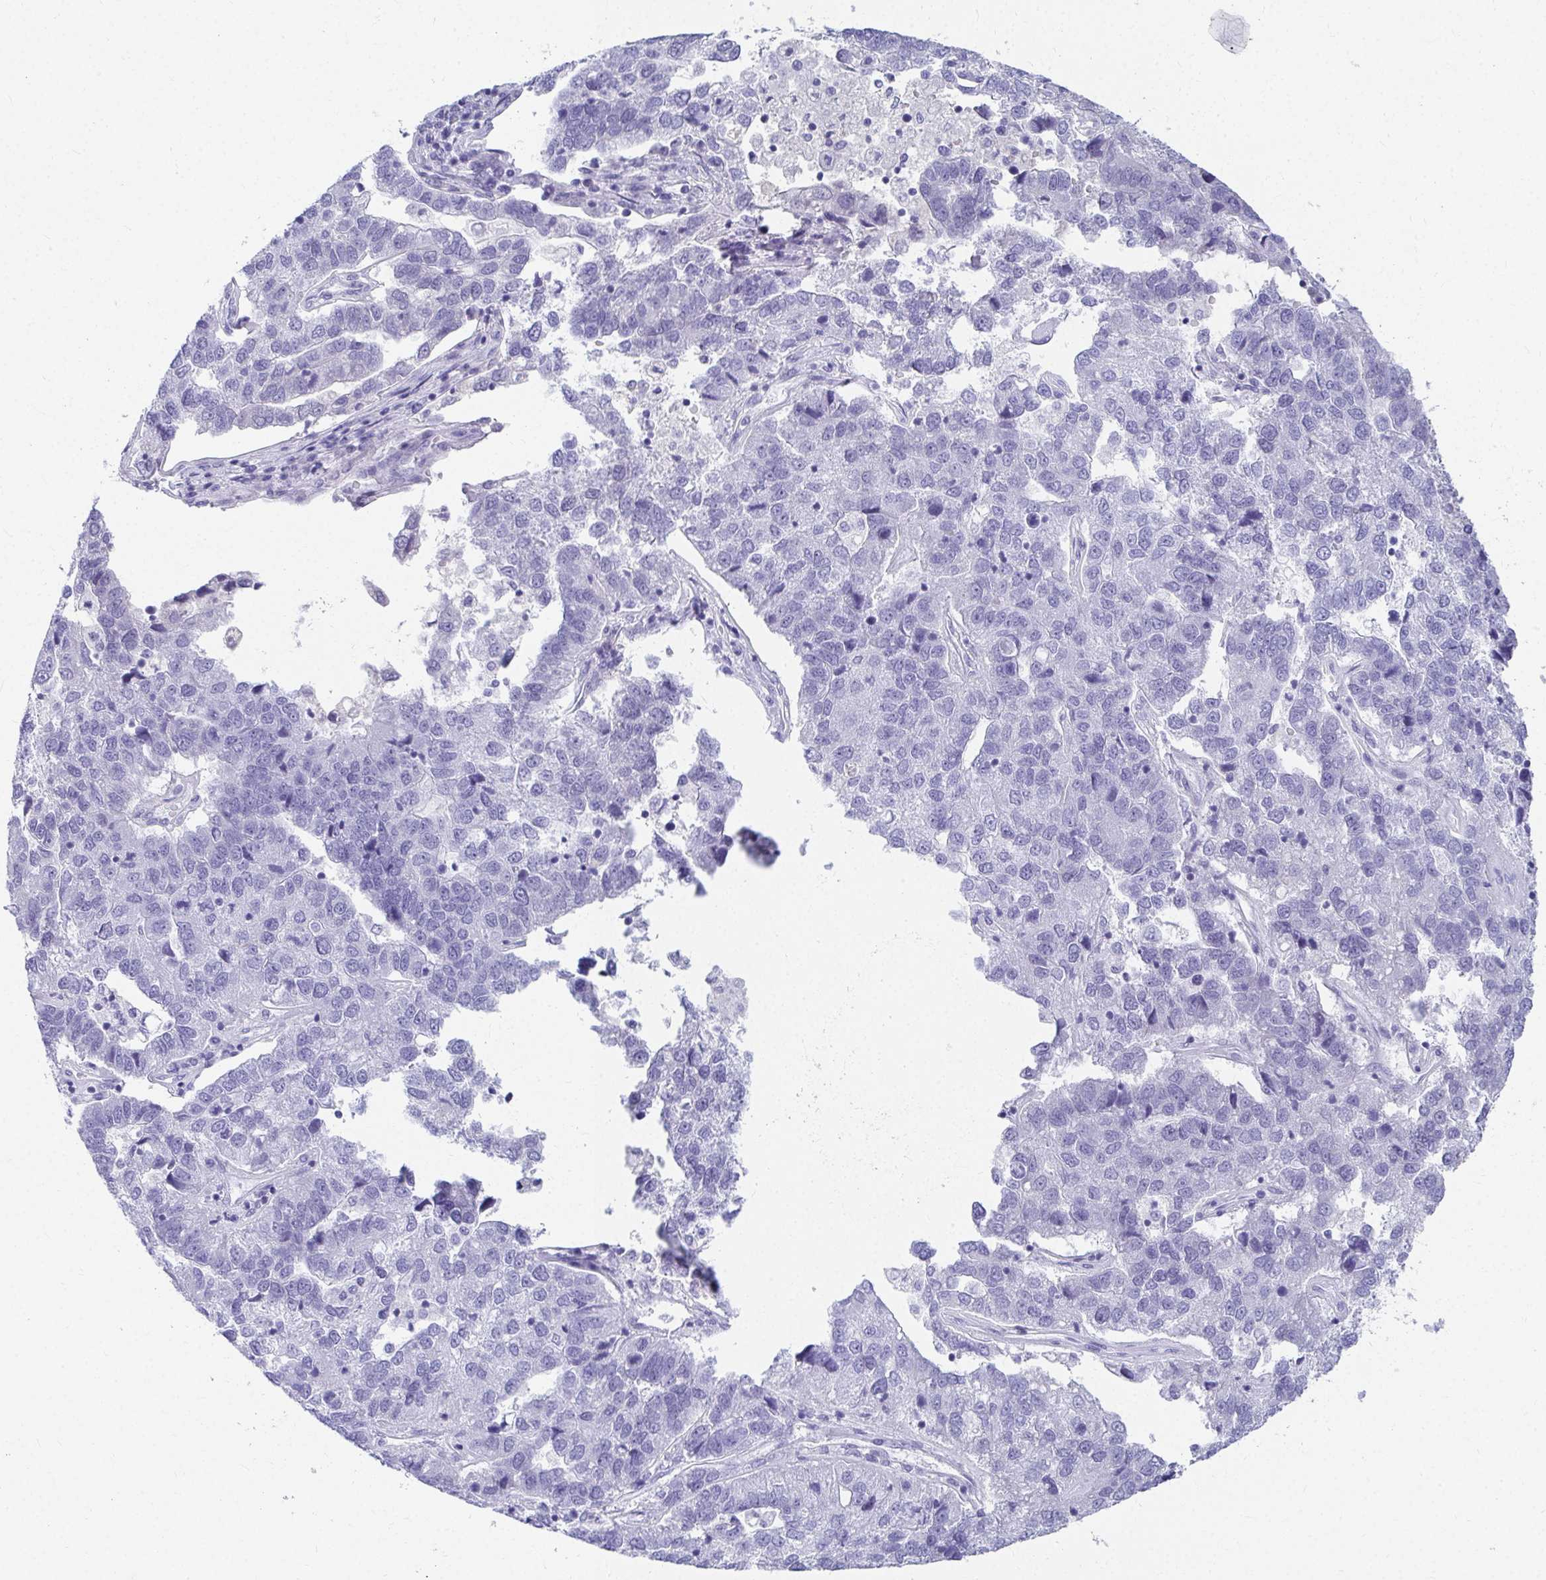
{"staining": {"intensity": "negative", "quantity": "none", "location": "none"}, "tissue": "pancreatic cancer", "cell_type": "Tumor cells", "image_type": "cancer", "snomed": [{"axis": "morphology", "description": "Adenocarcinoma, NOS"}, {"axis": "topography", "description": "Pancreas"}], "caption": "Pancreatic cancer (adenocarcinoma) was stained to show a protein in brown. There is no significant positivity in tumor cells.", "gene": "DPEP3", "patient": {"sex": "female", "age": 61}}